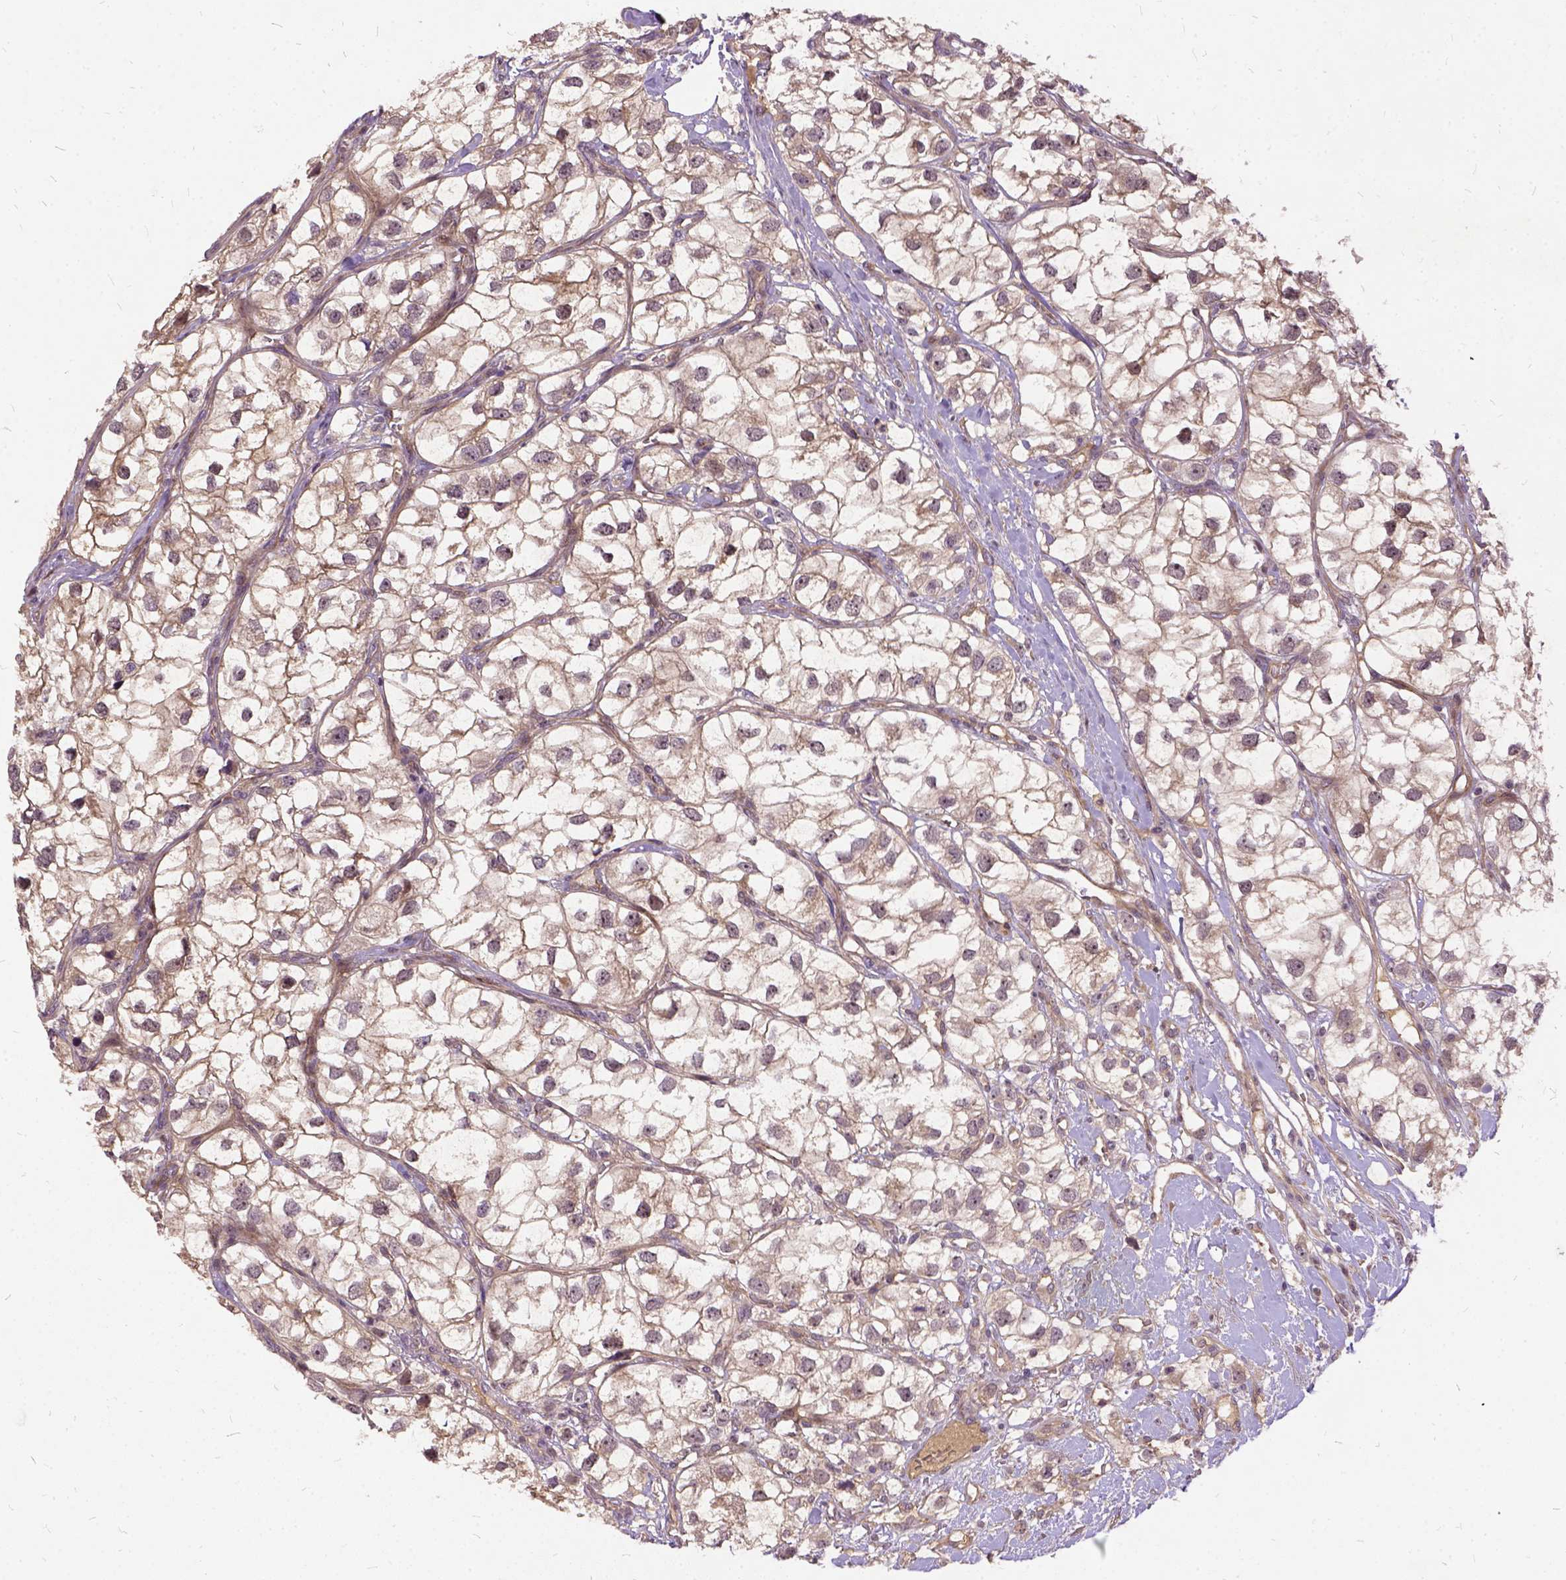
{"staining": {"intensity": "weak", "quantity": ">75%", "location": "cytoplasmic/membranous"}, "tissue": "renal cancer", "cell_type": "Tumor cells", "image_type": "cancer", "snomed": [{"axis": "morphology", "description": "Adenocarcinoma, NOS"}, {"axis": "topography", "description": "Kidney"}], "caption": "Human renal adenocarcinoma stained with a brown dye exhibits weak cytoplasmic/membranous positive staining in about >75% of tumor cells.", "gene": "ILRUN", "patient": {"sex": "male", "age": 59}}